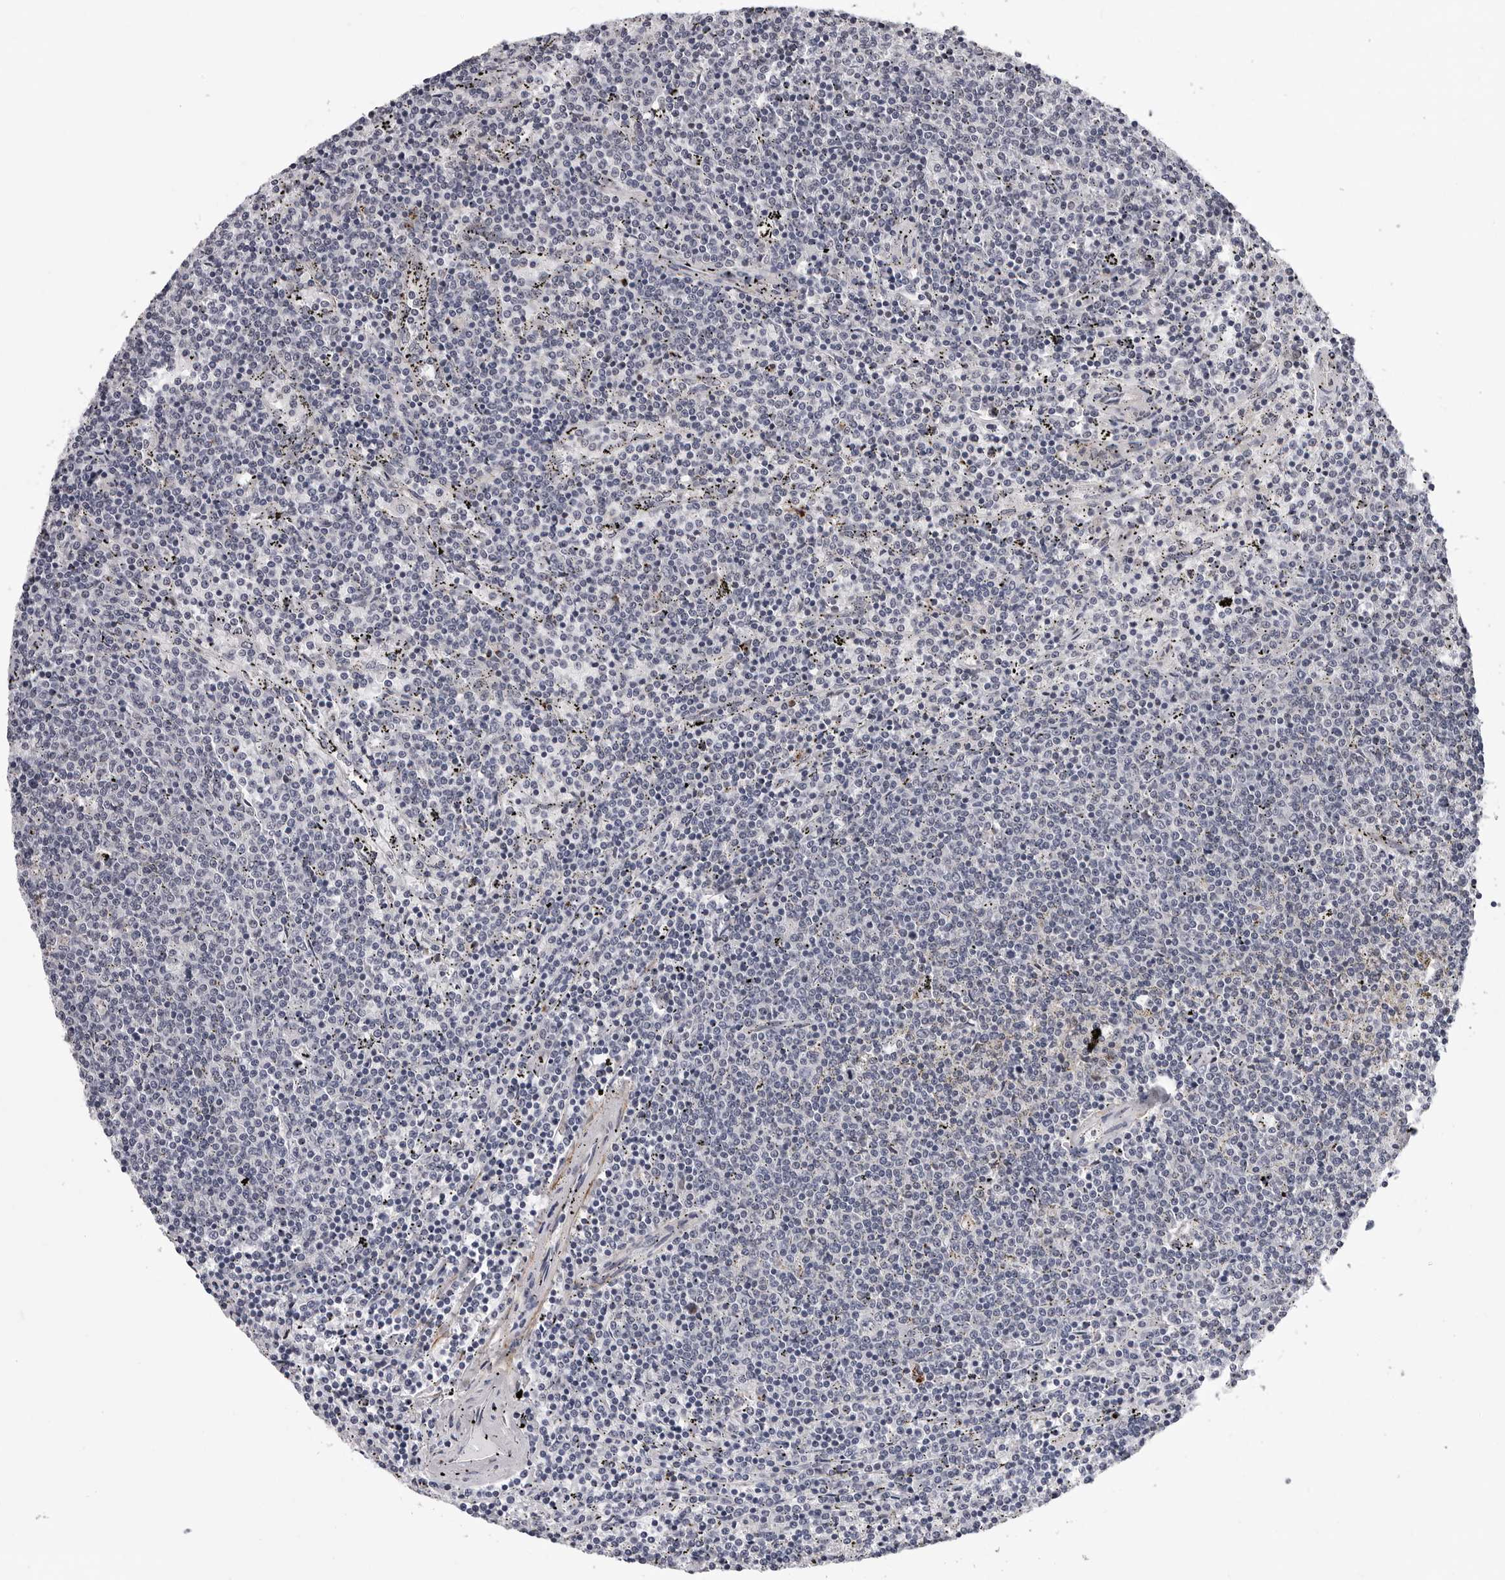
{"staining": {"intensity": "negative", "quantity": "none", "location": "none"}, "tissue": "lymphoma", "cell_type": "Tumor cells", "image_type": "cancer", "snomed": [{"axis": "morphology", "description": "Malignant lymphoma, non-Hodgkin's type, Low grade"}, {"axis": "topography", "description": "Spleen"}], "caption": "DAB (3,3'-diaminobenzidine) immunohistochemical staining of lymphoma reveals no significant expression in tumor cells.", "gene": "KIAA1614", "patient": {"sex": "female", "age": 50}}